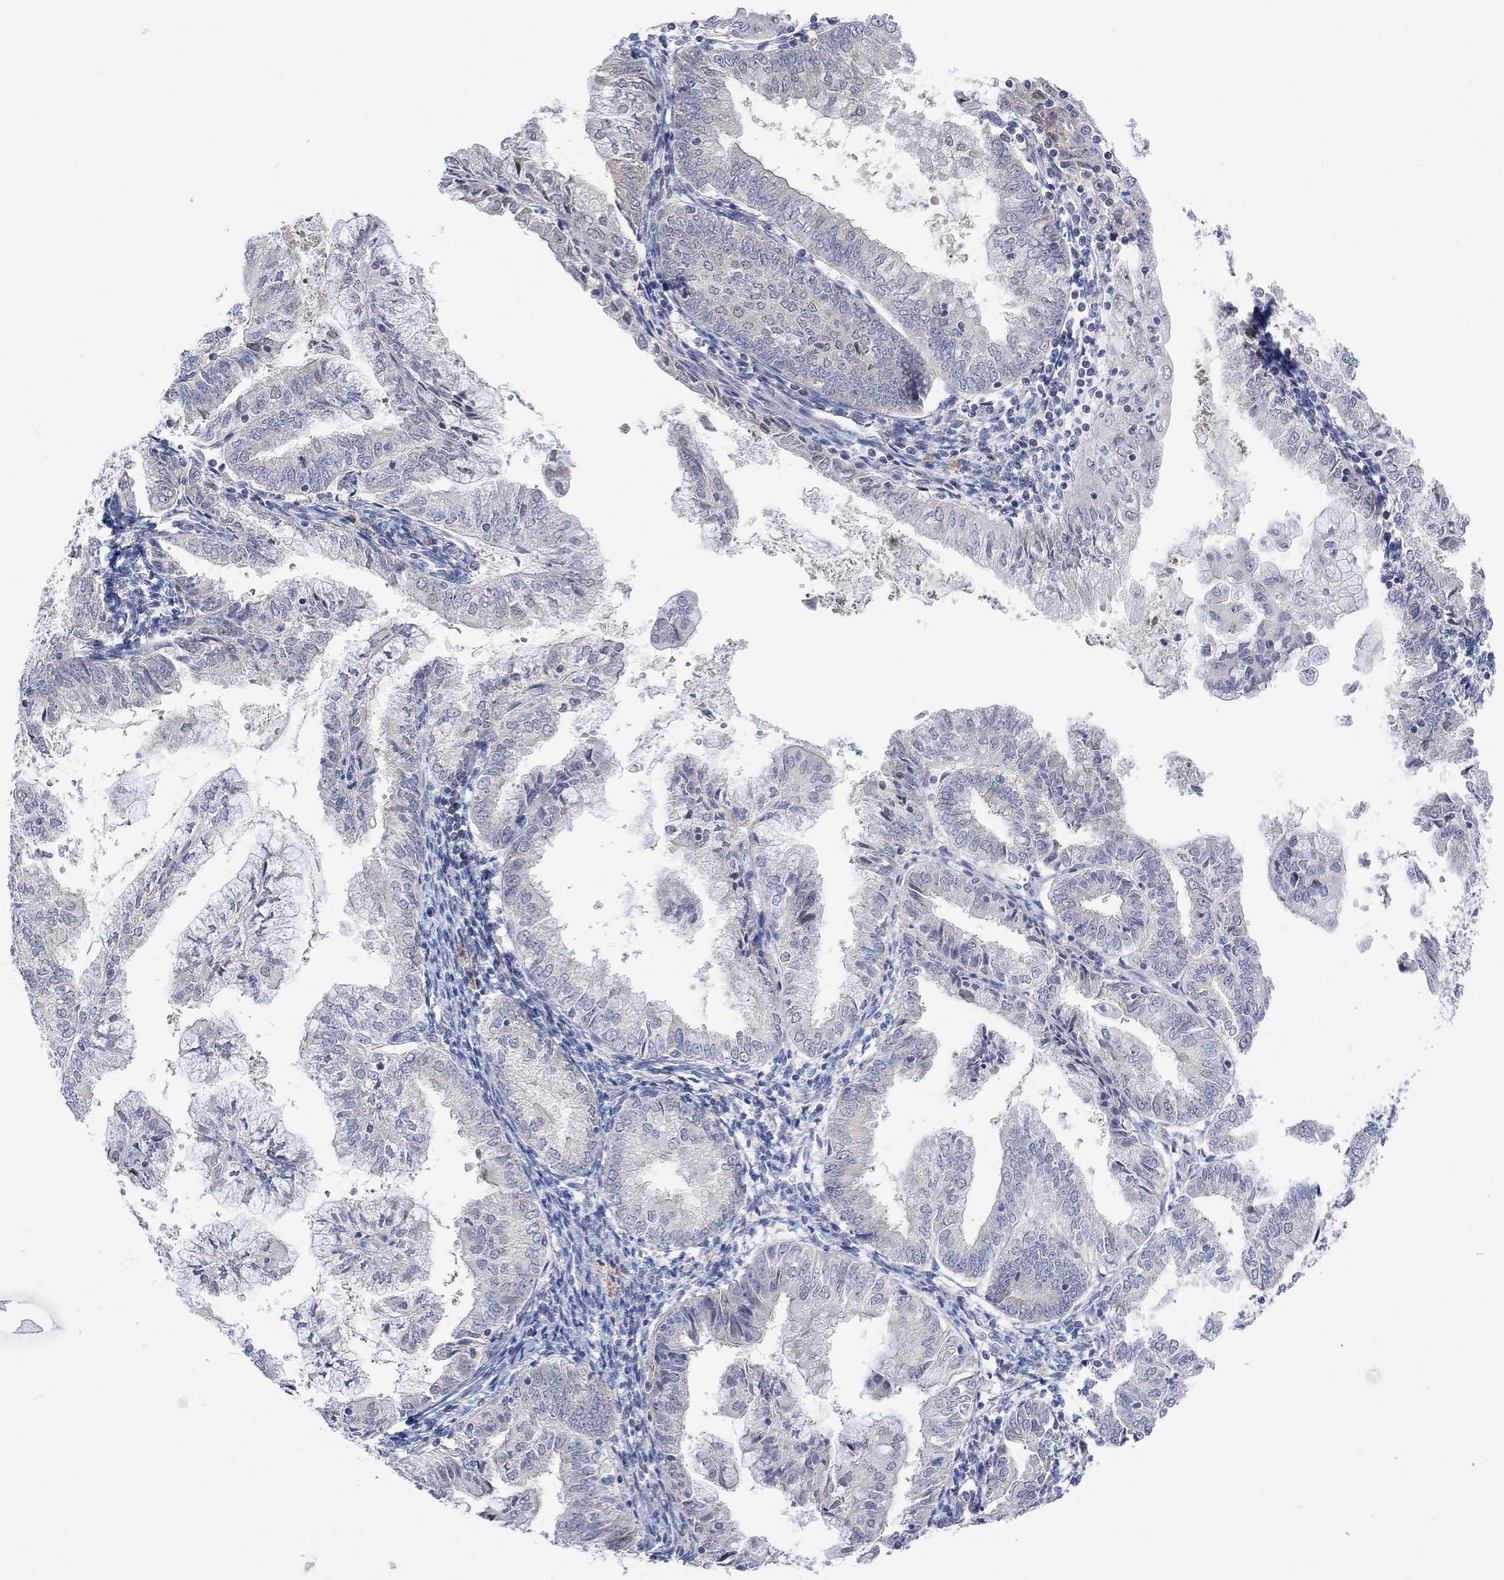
{"staining": {"intensity": "negative", "quantity": "none", "location": "none"}, "tissue": "endometrial cancer", "cell_type": "Tumor cells", "image_type": "cancer", "snomed": [{"axis": "morphology", "description": "Adenocarcinoma, NOS"}, {"axis": "topography", "description": "Endometrium"}], "caption": "Tumor cells are negative for protein expression in human endometrial cancer.", "gene": "CNTF", "patient": {"sex": "female", "age": 56}}